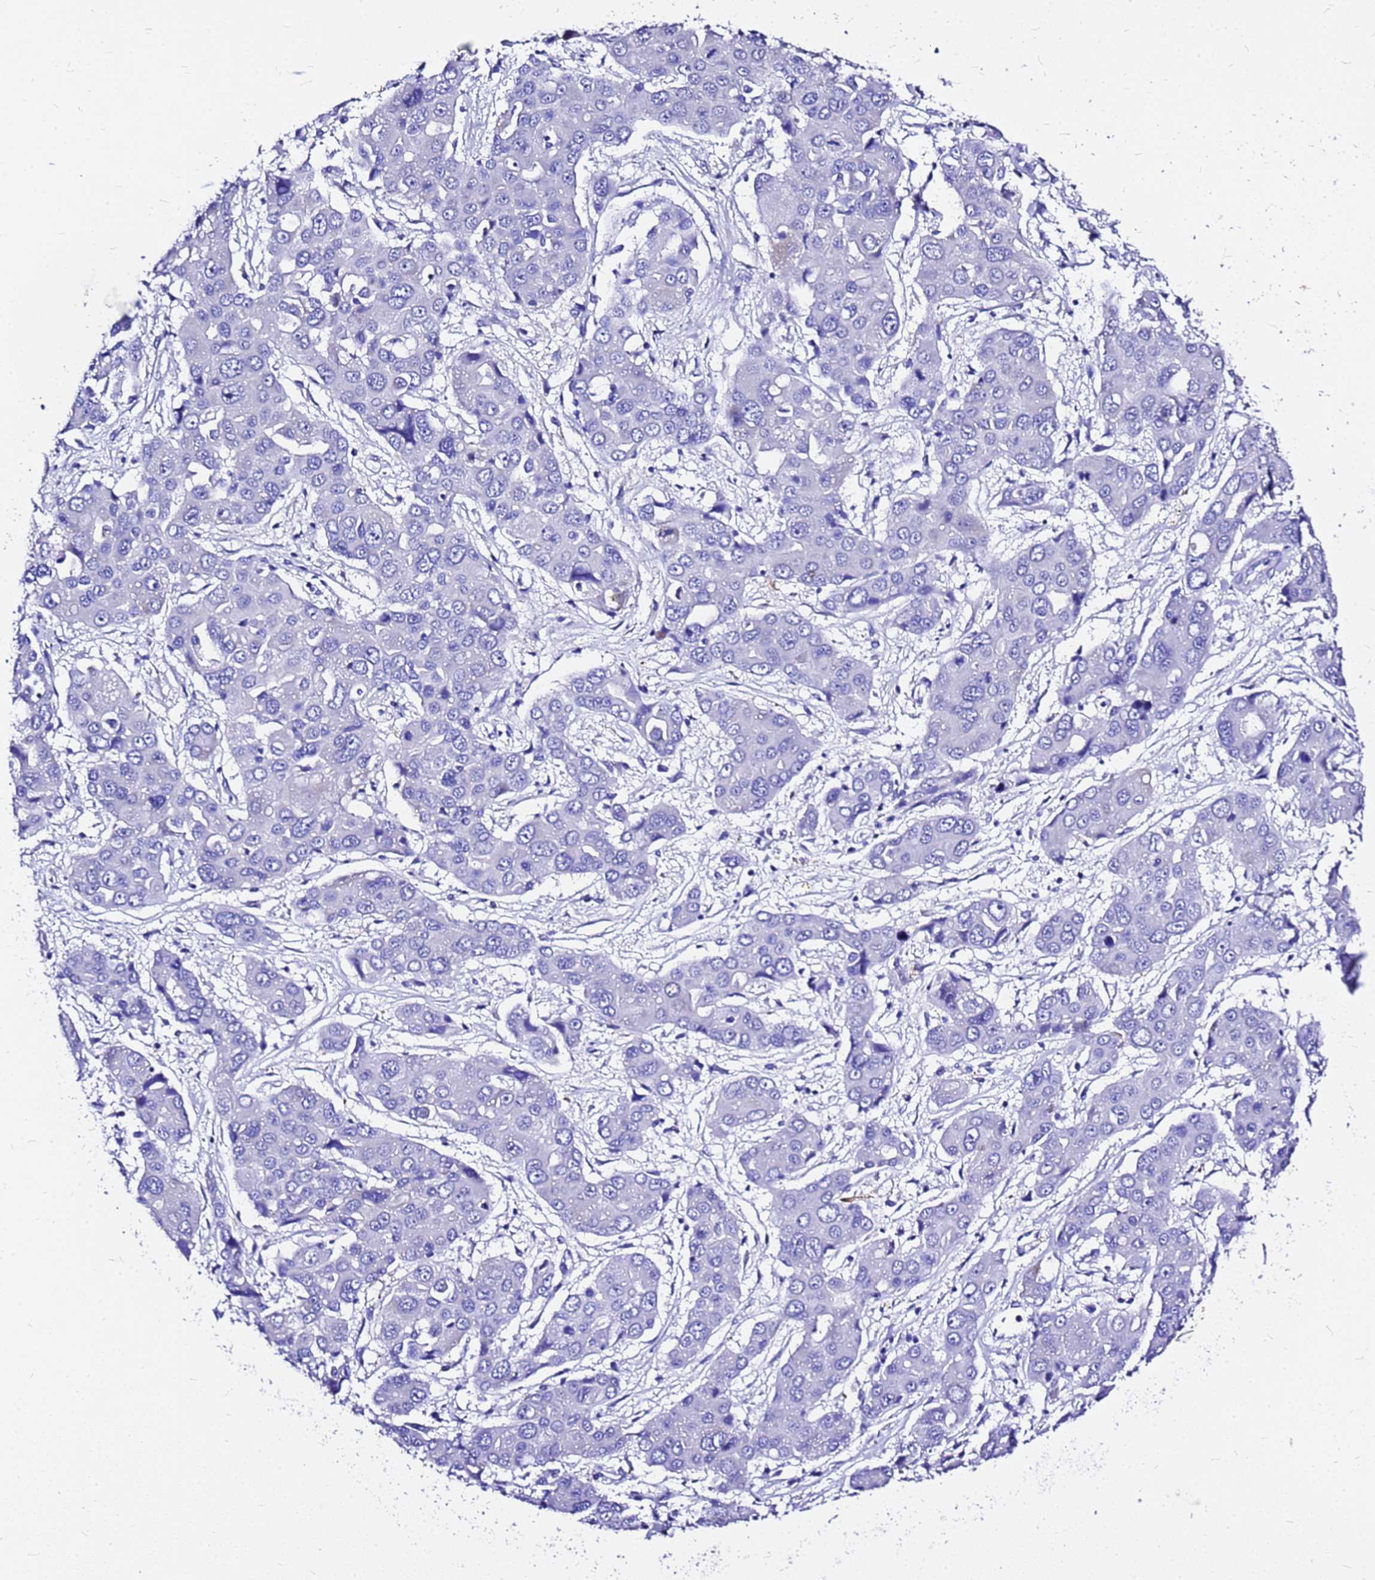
{"staining": {"intensity": "negative", "quantity": "none", "location": "none"}, "tissue": "liver cancer", "cell_type": "Tumor cells", "image_type": "cancer", "snomed": [{"axis": "morphology", "description": "Cholangiocarcinoma"}, {"axis": "topography", "description": "Liver"}], "caption": "This is an immunohistochemistry (IHC) photomicrograph of liver cancer. There is no positivity in tumor cells.", "gene": "HERC4", "patient": {"sex": "male", "age": 67}}